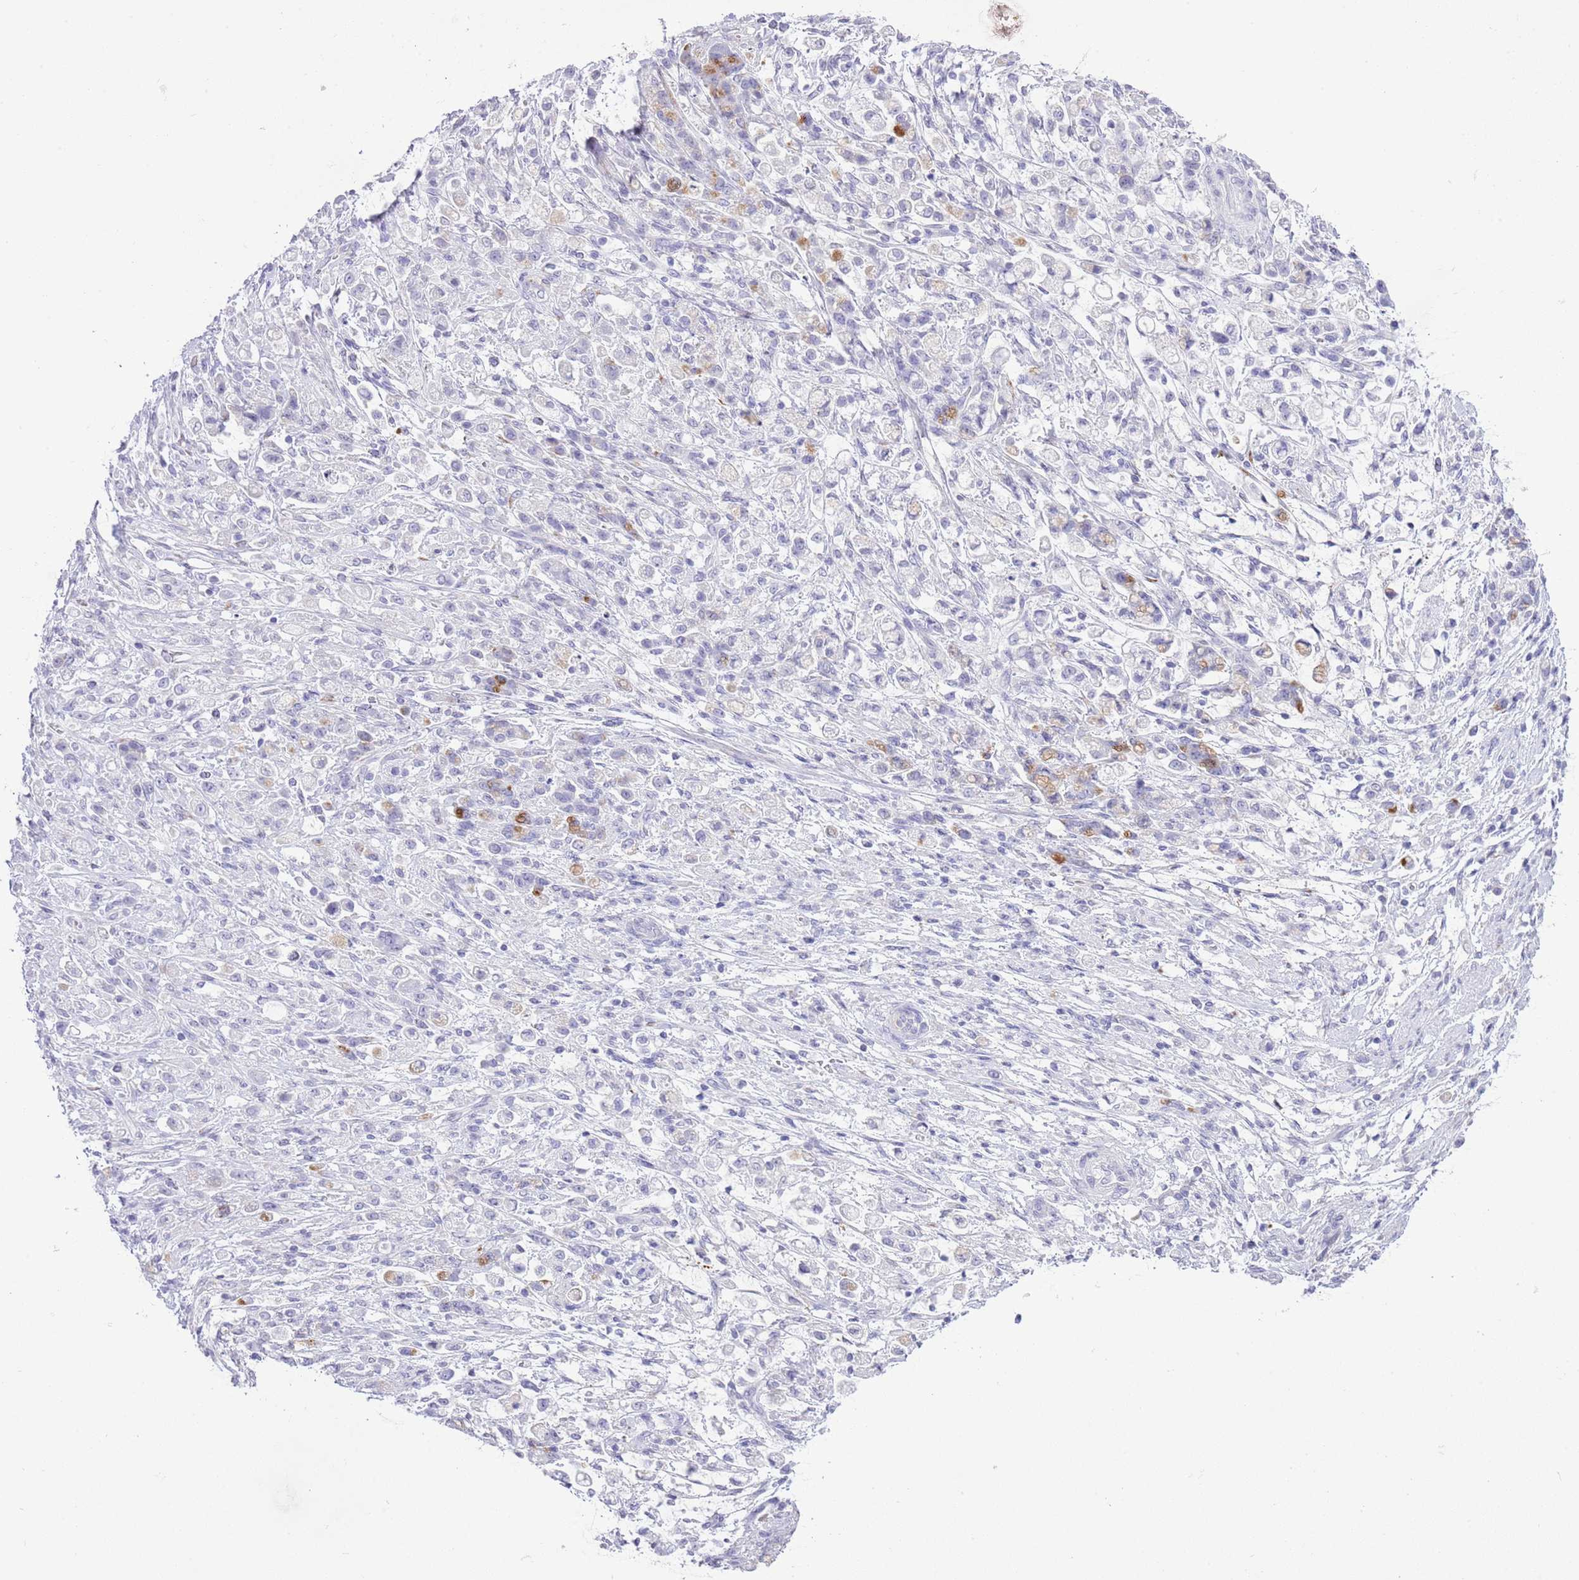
{"staining": {"intensity": "moderate", "quantity": "<25%", "location": "cytoplasmic/membranous"}, "tissue": "stomach cancer", "cell_type": "Tumor cells", "image_type": "cancer", "snomed": [{"axis": "morphology", "description": "Adenocarcinoma, NOS"}, {"axis": "topography", "description": "Stomach"}], "caption": "Moderate cytoplasmic/membranous staining is identified in approximately <25% of tumor cells in stomach cancer (adenocarcinoma).", "gene": "OR2Z1", "patient": {"sex": "female", "age": 60}}